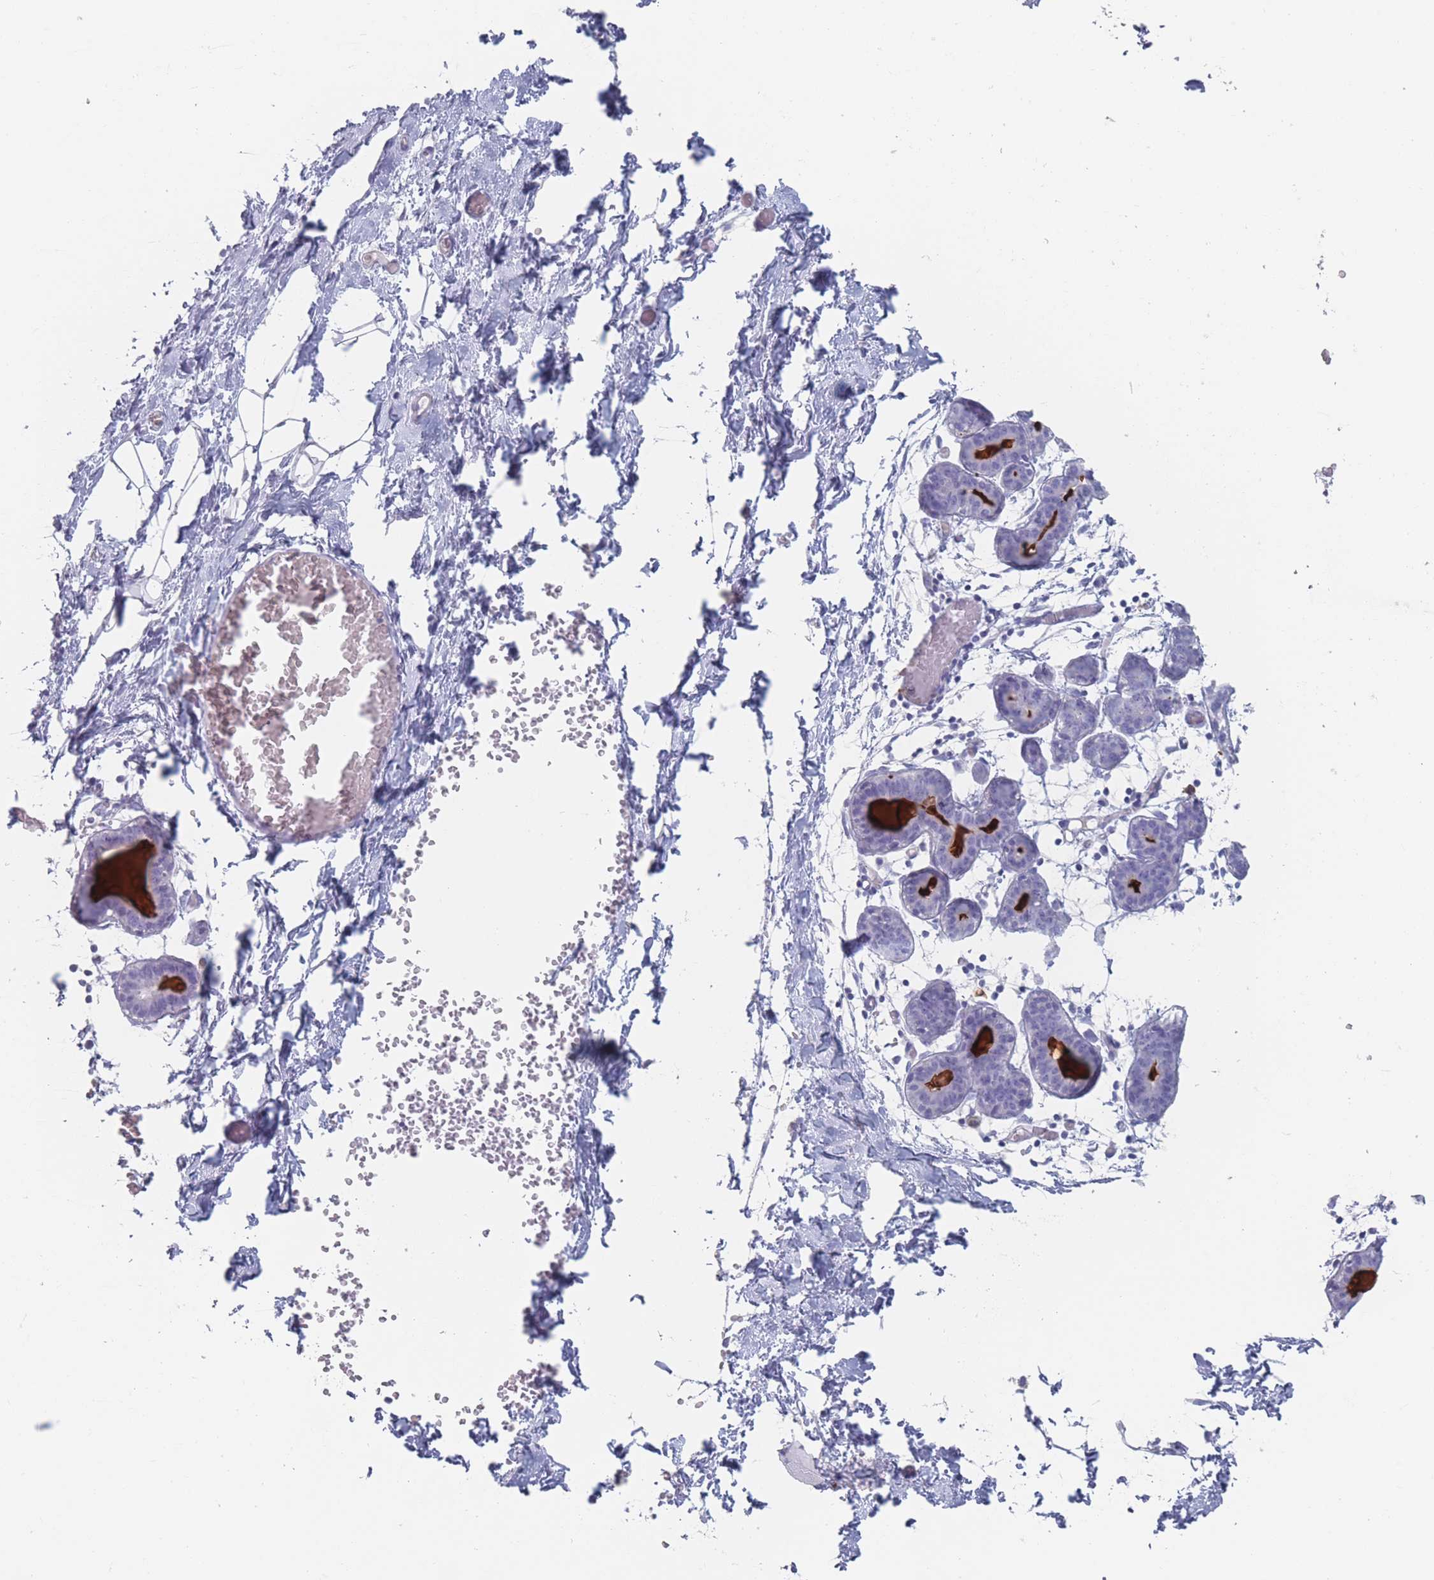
{"staining": {"intensity": "negative", "quantity": "none", "location": "none"}, "tissue": "breast", "cell_type": "Adipocytes", "image_type": "normal", "snomed": [{"axis": "morphology", "description": "Normal tissue, NOS"}, {"axis": "topography", "description": "Breast"}], "caption": "A high-resolution image shows IHC staining of normal breast, which displays no significant staining in adipocytes.", "gene": "ATP1A3", "patient": {"sex": "female", "age": 27}}